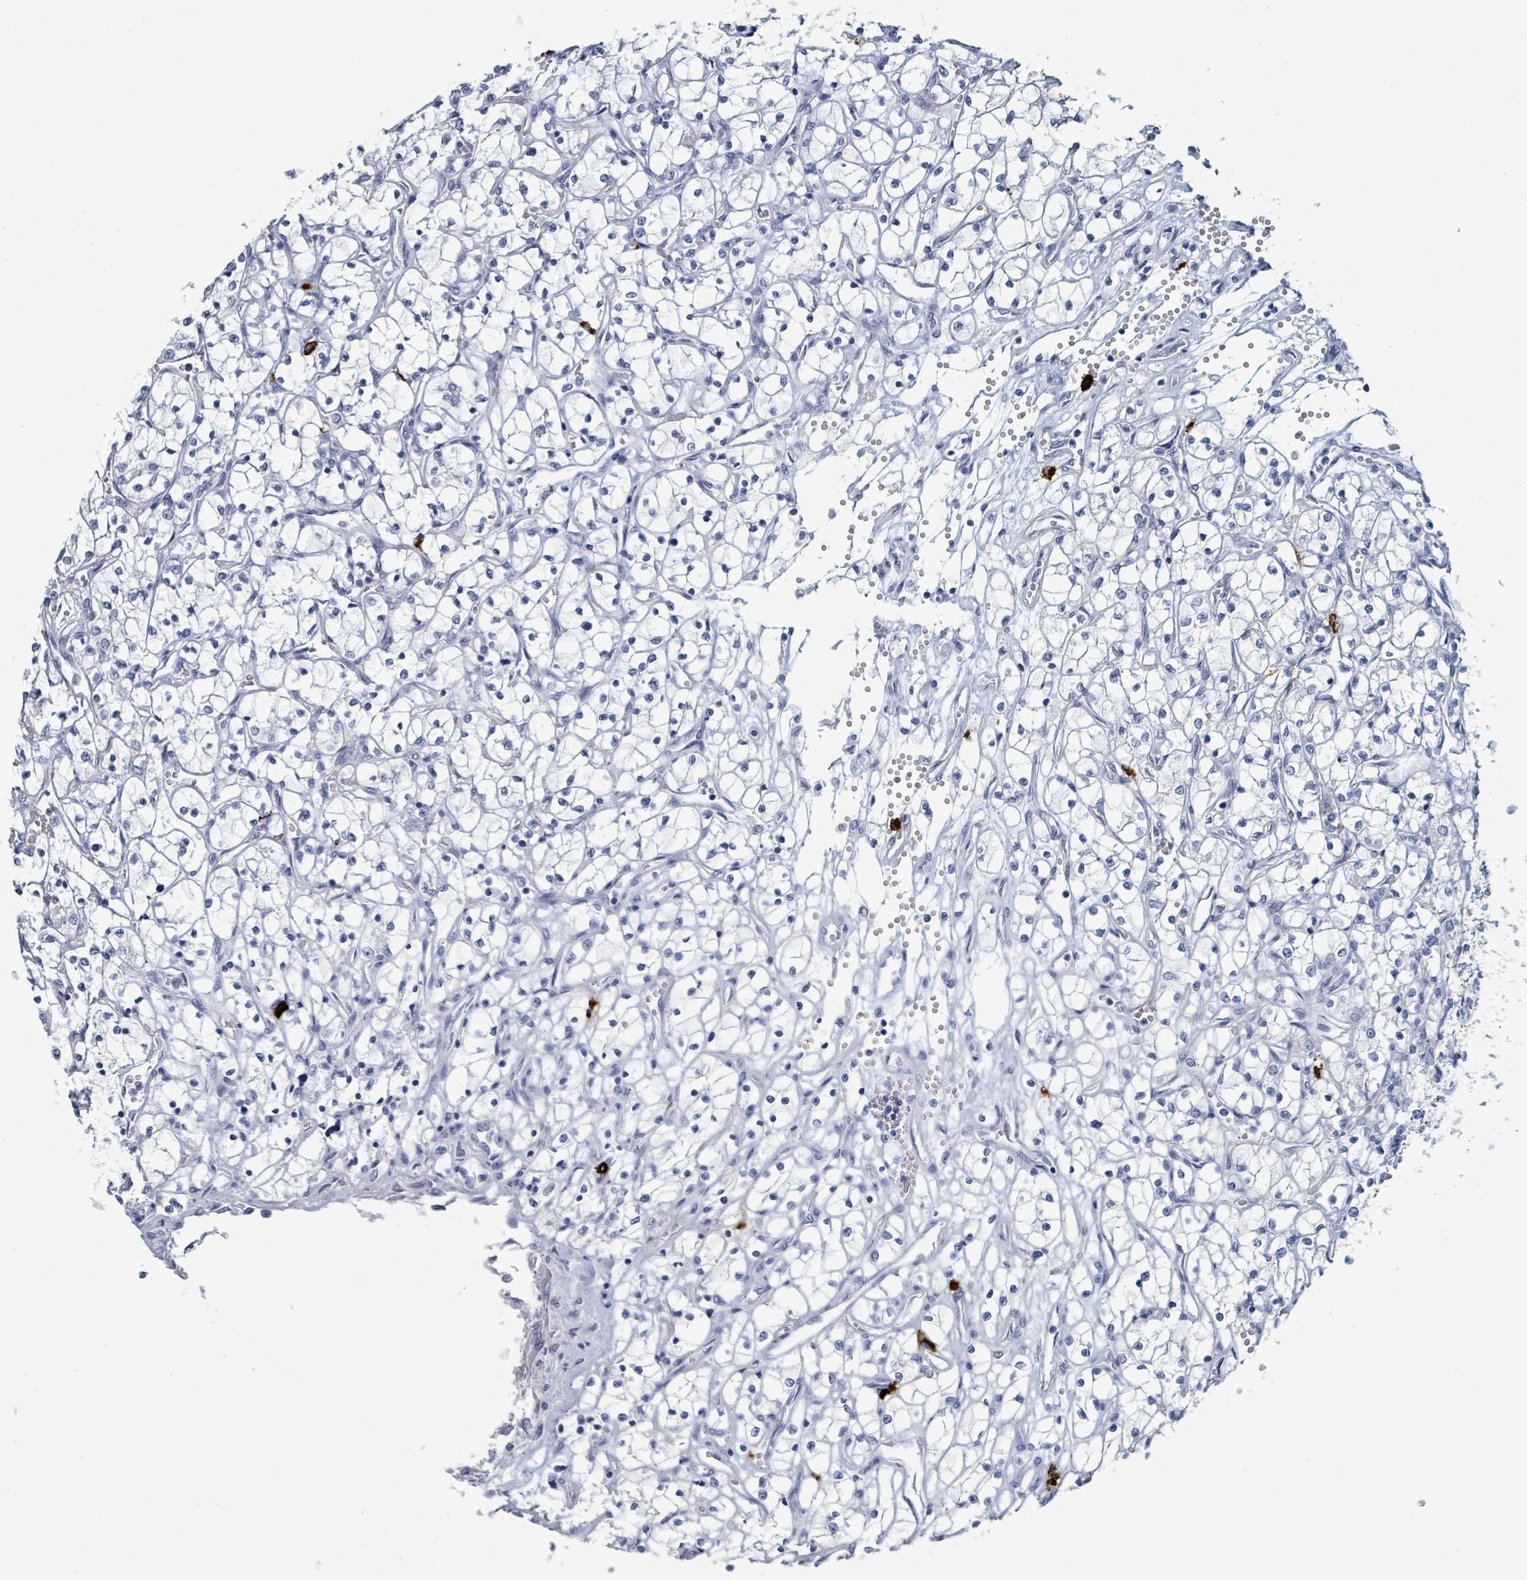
{"staining": {"intensity": "negative", "quantity": "none", "location": "none"}, "tissue": "renal cancer", "cell_type": "Tumor cells", "image_type": "cancer", "snomed": [{"axis": "morphology", "description": "Adenocarcinoma, NOS"}, {"axis": "topography", "description": "Kidney"}], "caption": "Immunohistochemical staining of human adenocarcinoma (renal) displays no significant staining in tumor cells.", "gene": "VPS13D", "patient": {"sex": "female", "age": 69}}